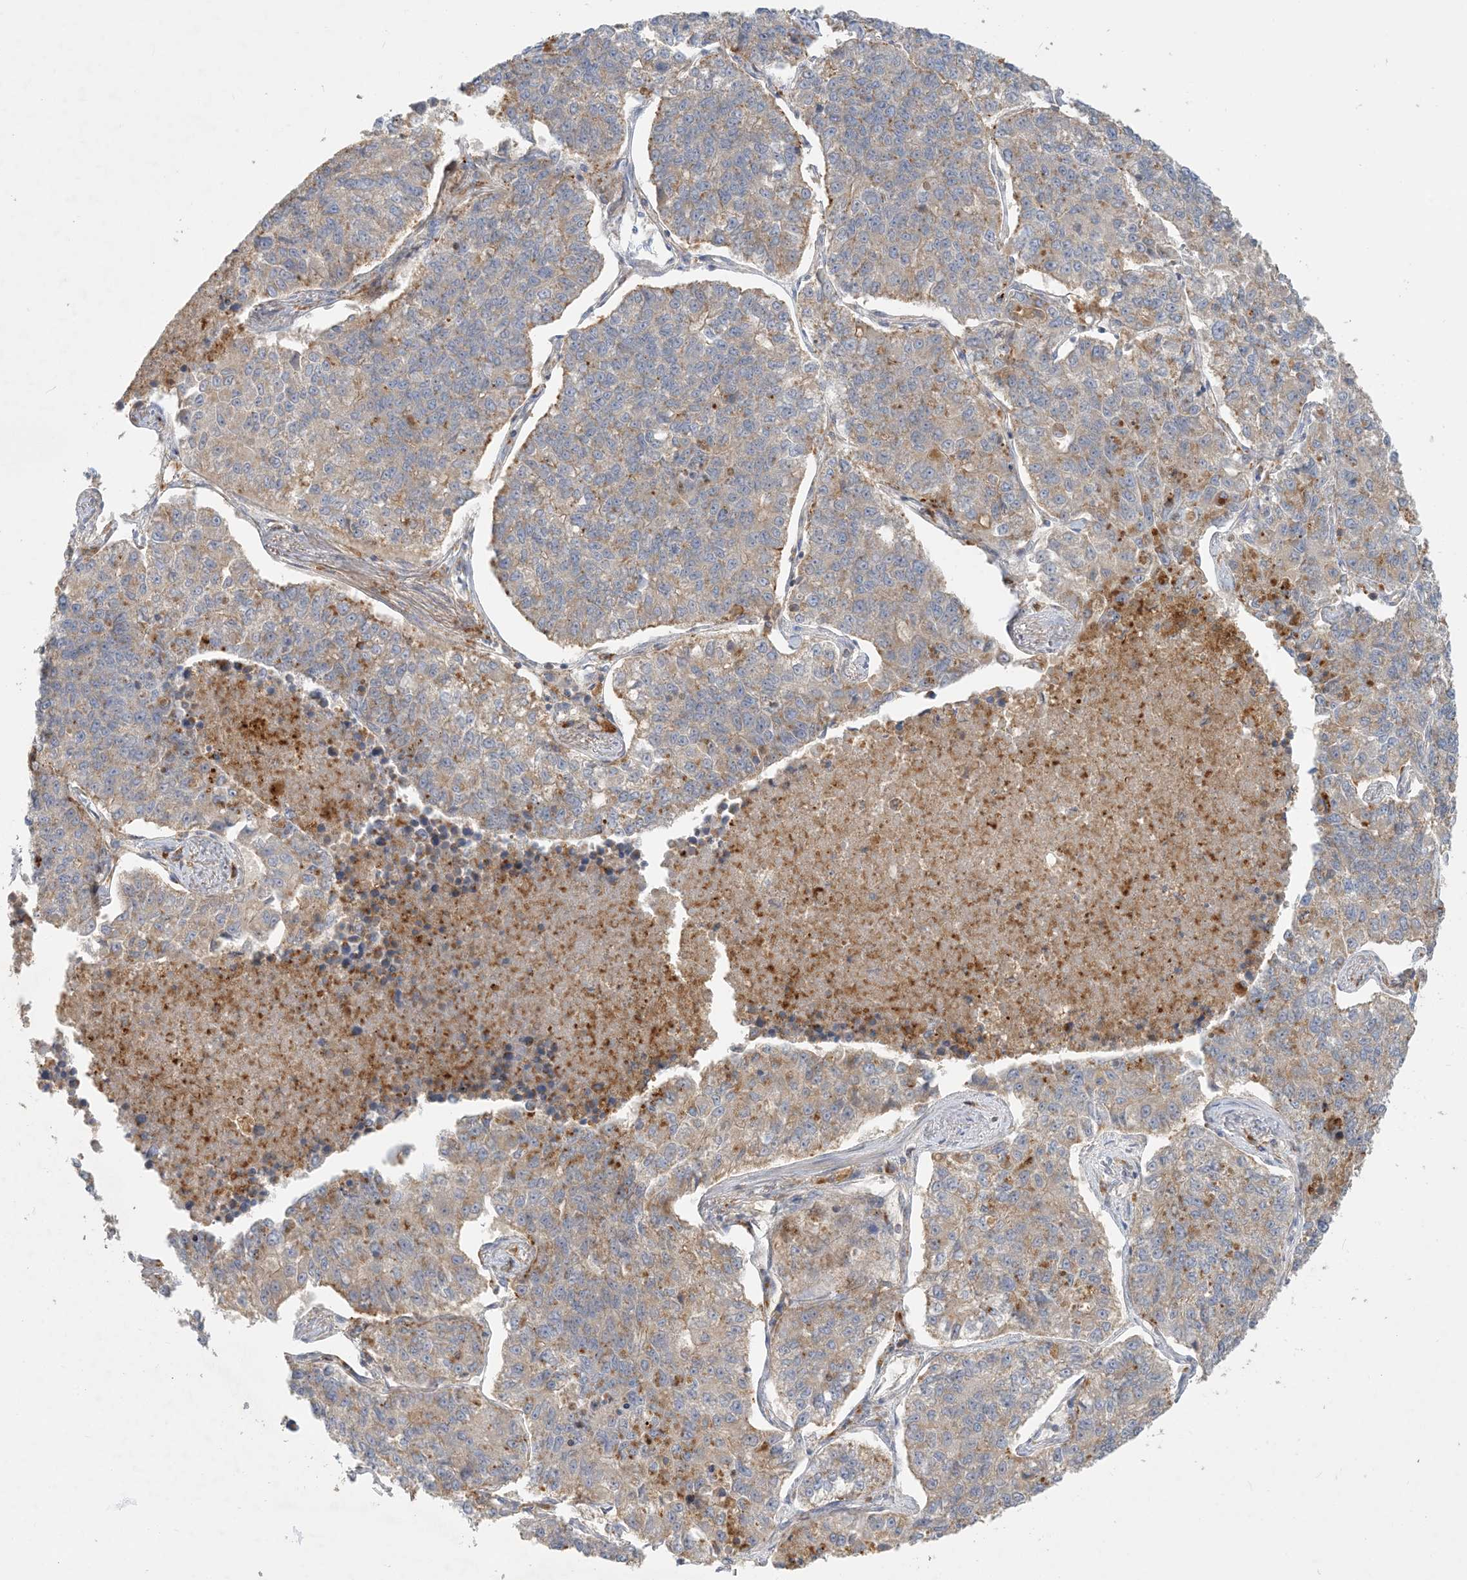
{"staining": {"intensity": "weak", "quantity": ">75%", "location": "cytoplasmic/membranous"}, "tissue": "lung cancer", "cell_type": "Tumor cells", "image_type": "cancer", "snomed": [{"axis": "morphology", "description": "Adenocarcinoma, NOS"}, {"axis": "topography", "description": "Lung"}], "caption": "Immunohistochemistry histopathology image of lung cancer (adenocarcinoma) stained for a protein (brown), which shows low levels of weak cytoplasmic/membranous positivity in about >75% of tumor cells.", "gene": "SPPL2A", "patient": {"sex": "male", "age": 49}}